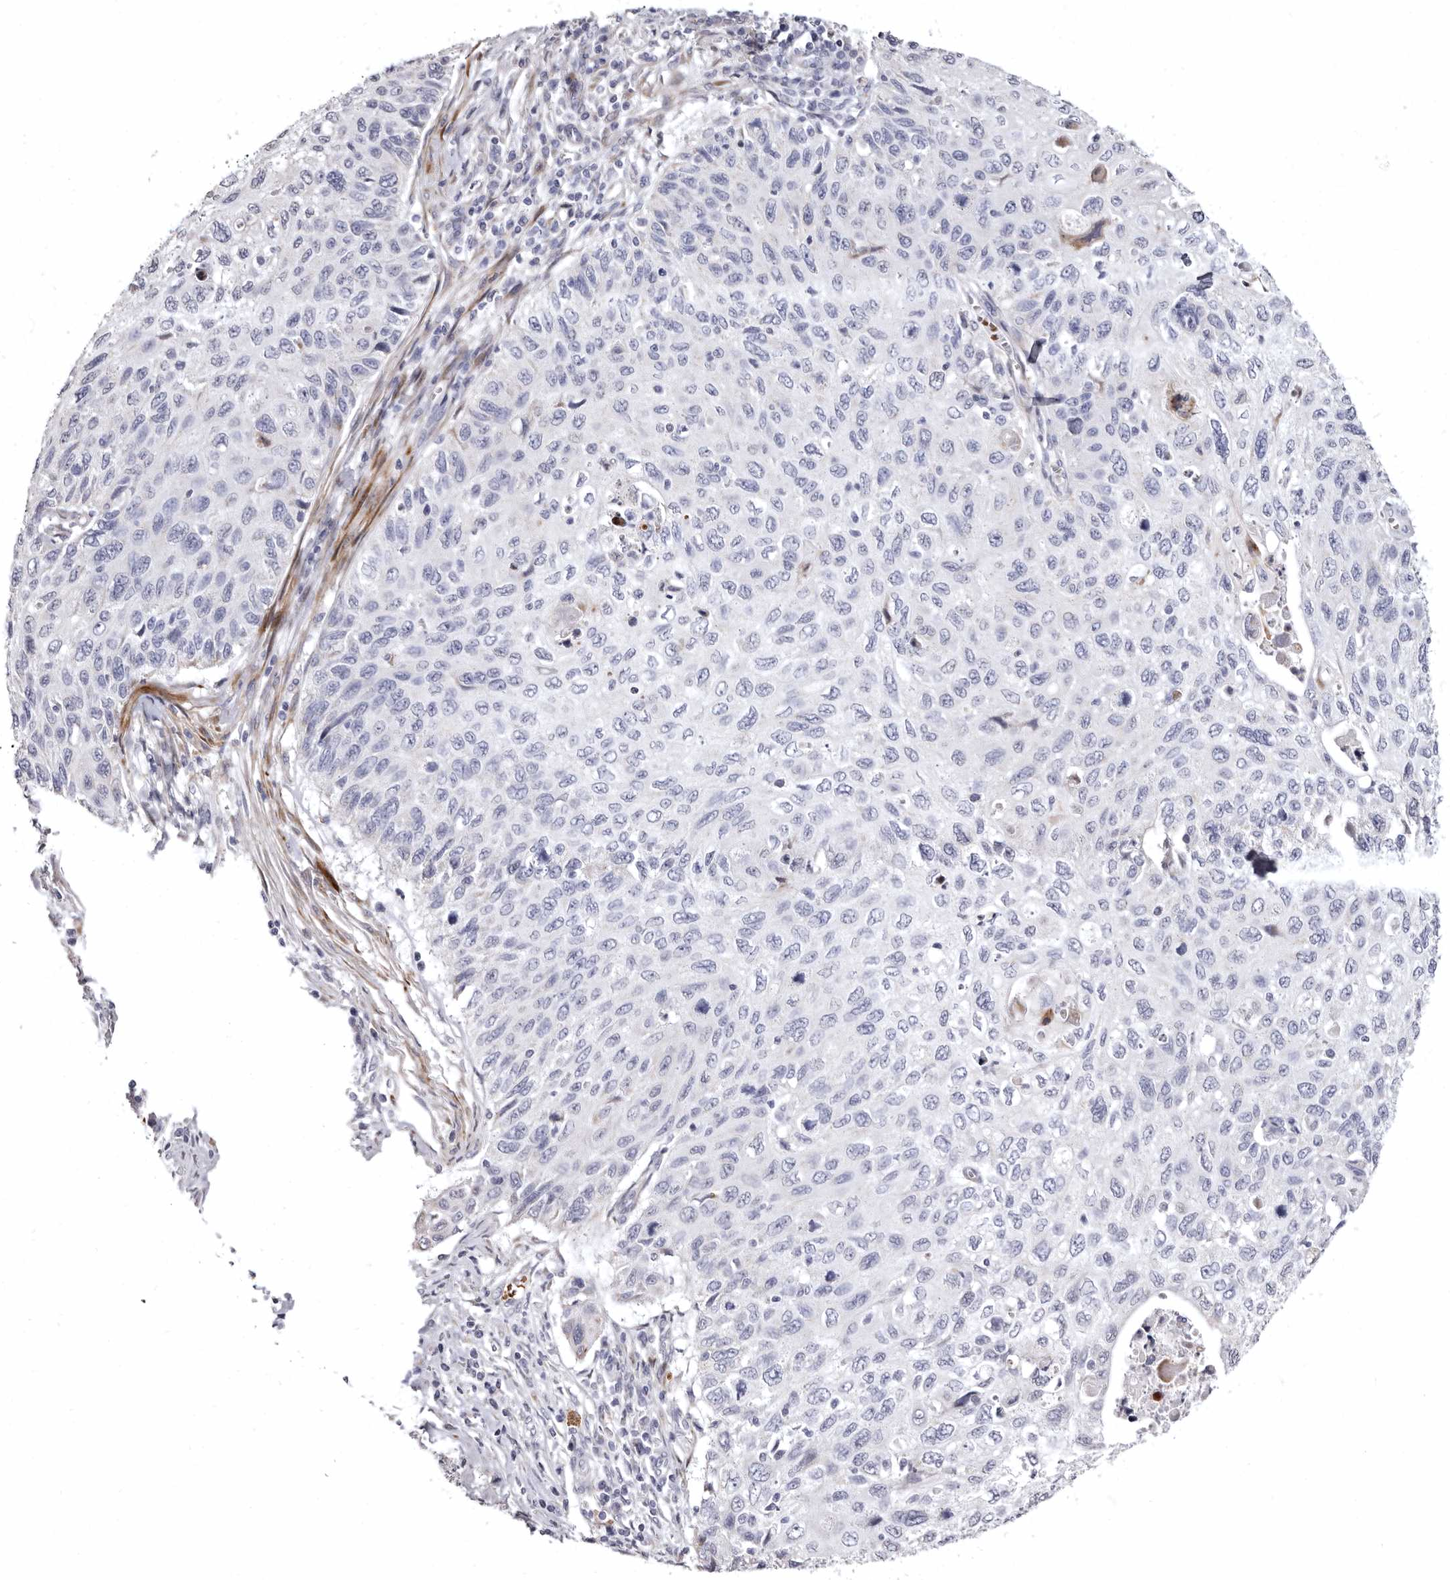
{"staining": {"intensity": "negative", "quantity": "none", "location": "none"}, "tissue": "cervical cancer", "cell_type": "Tumor cells", "image_type": "cancer", "snomed": [{"axis": "morphology", "description": "Squamous cell carcinoma, NOS"}, {"axis": "topography", "description": "Cervix"}], "caption": "Immunohistochemistry (IHC) of cervical cancer shows no expression in tumor cells. (DAB immunohistochemistry with hematoxylin counter stain).", "gene": "AIDA", "patient": {"sex": "female", "age": 70}}